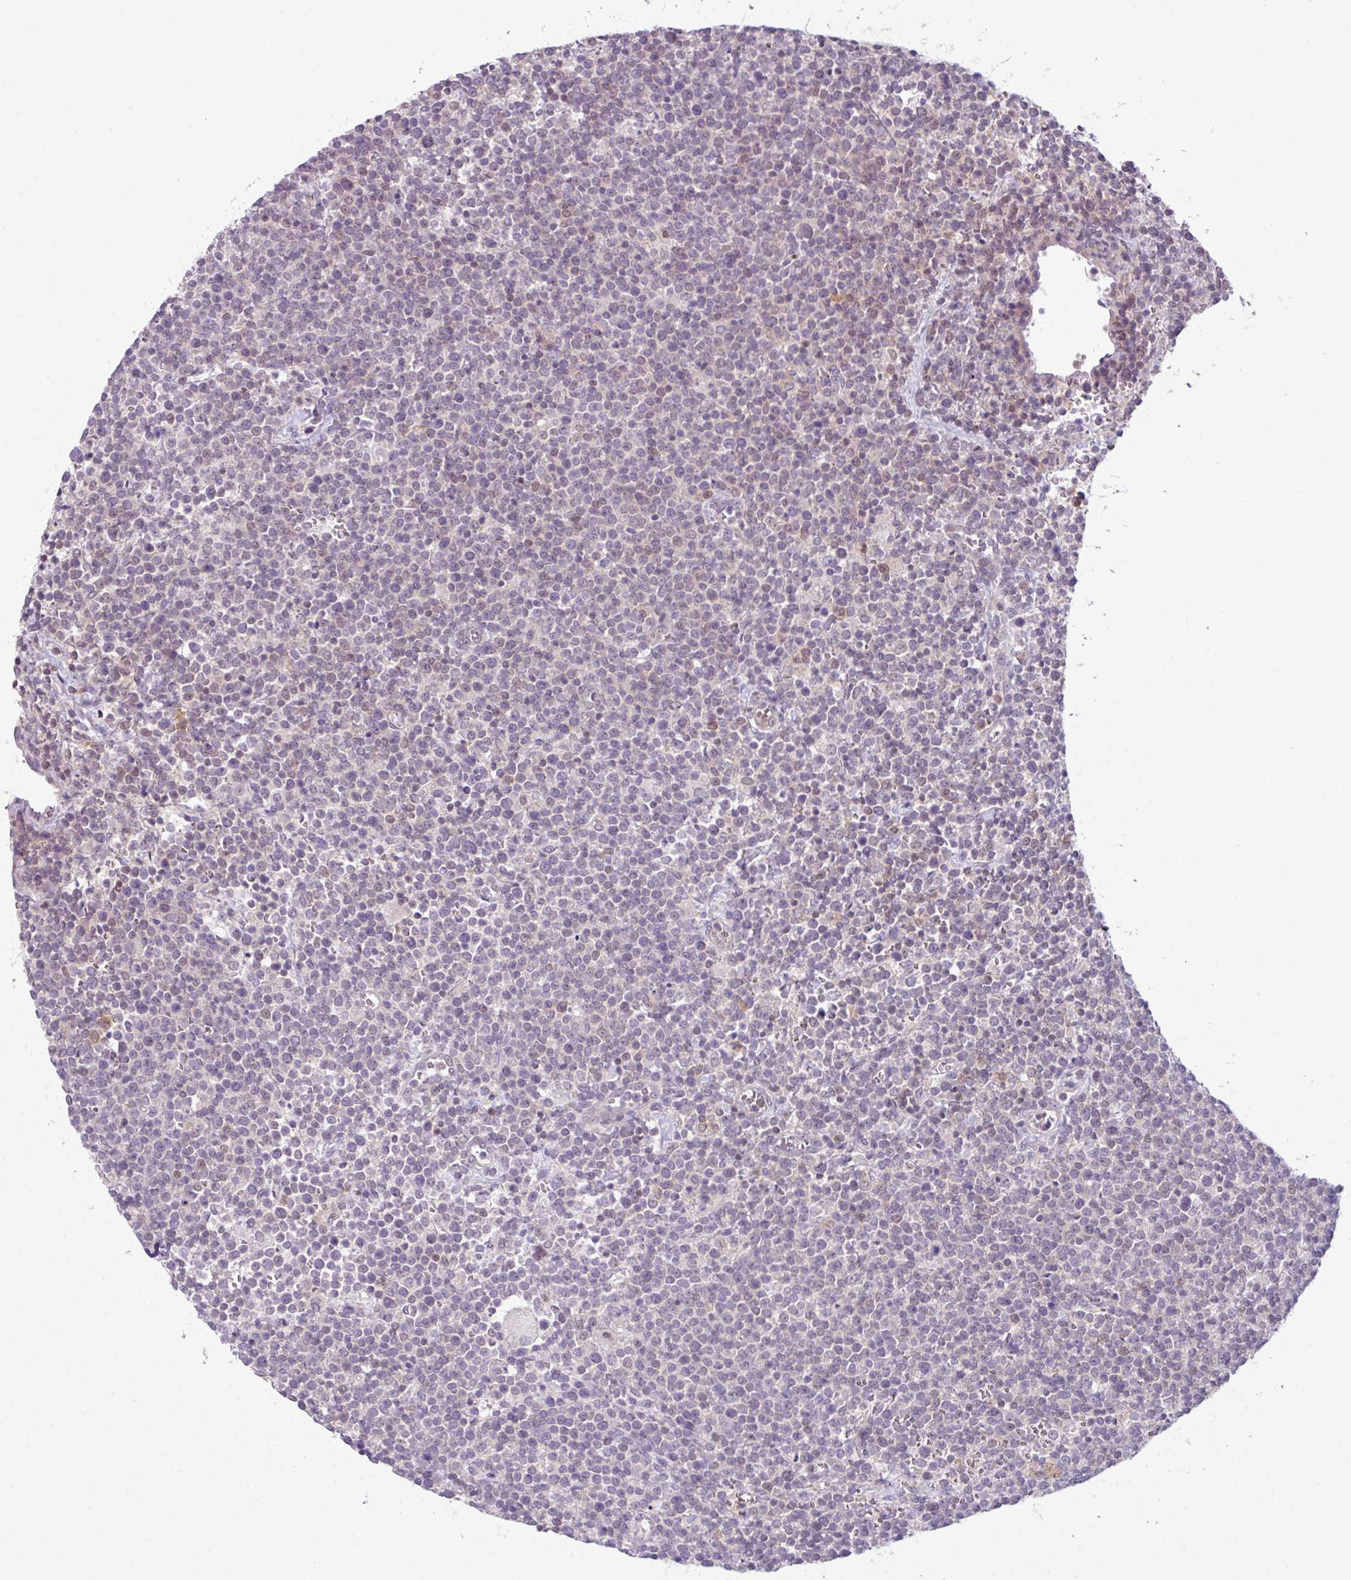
{"staining": {"intensity": "weak", "quantity": "25%-75%", "location": "nuclear"}, "tissue": "lymphoma", "cell_type": "Tumor cells", "image_type": "cancer", "snomed": [{"axis": "morphology", "description": "Malignant lymphoma, non-Hodgkin's type, High grade"}, {"axis": "topography", "description": "Lymph node"}], "caption": "Immunohistochemistry (DAB) staining of lymphoma reveals weak nuclear protein positivity in about 25%-75% of tumor cells. (DAB = brown stain, brightfield microscopy at high magnification).", "gene": "TTLL12", "patient": {"sex": "male", "age": 61}}